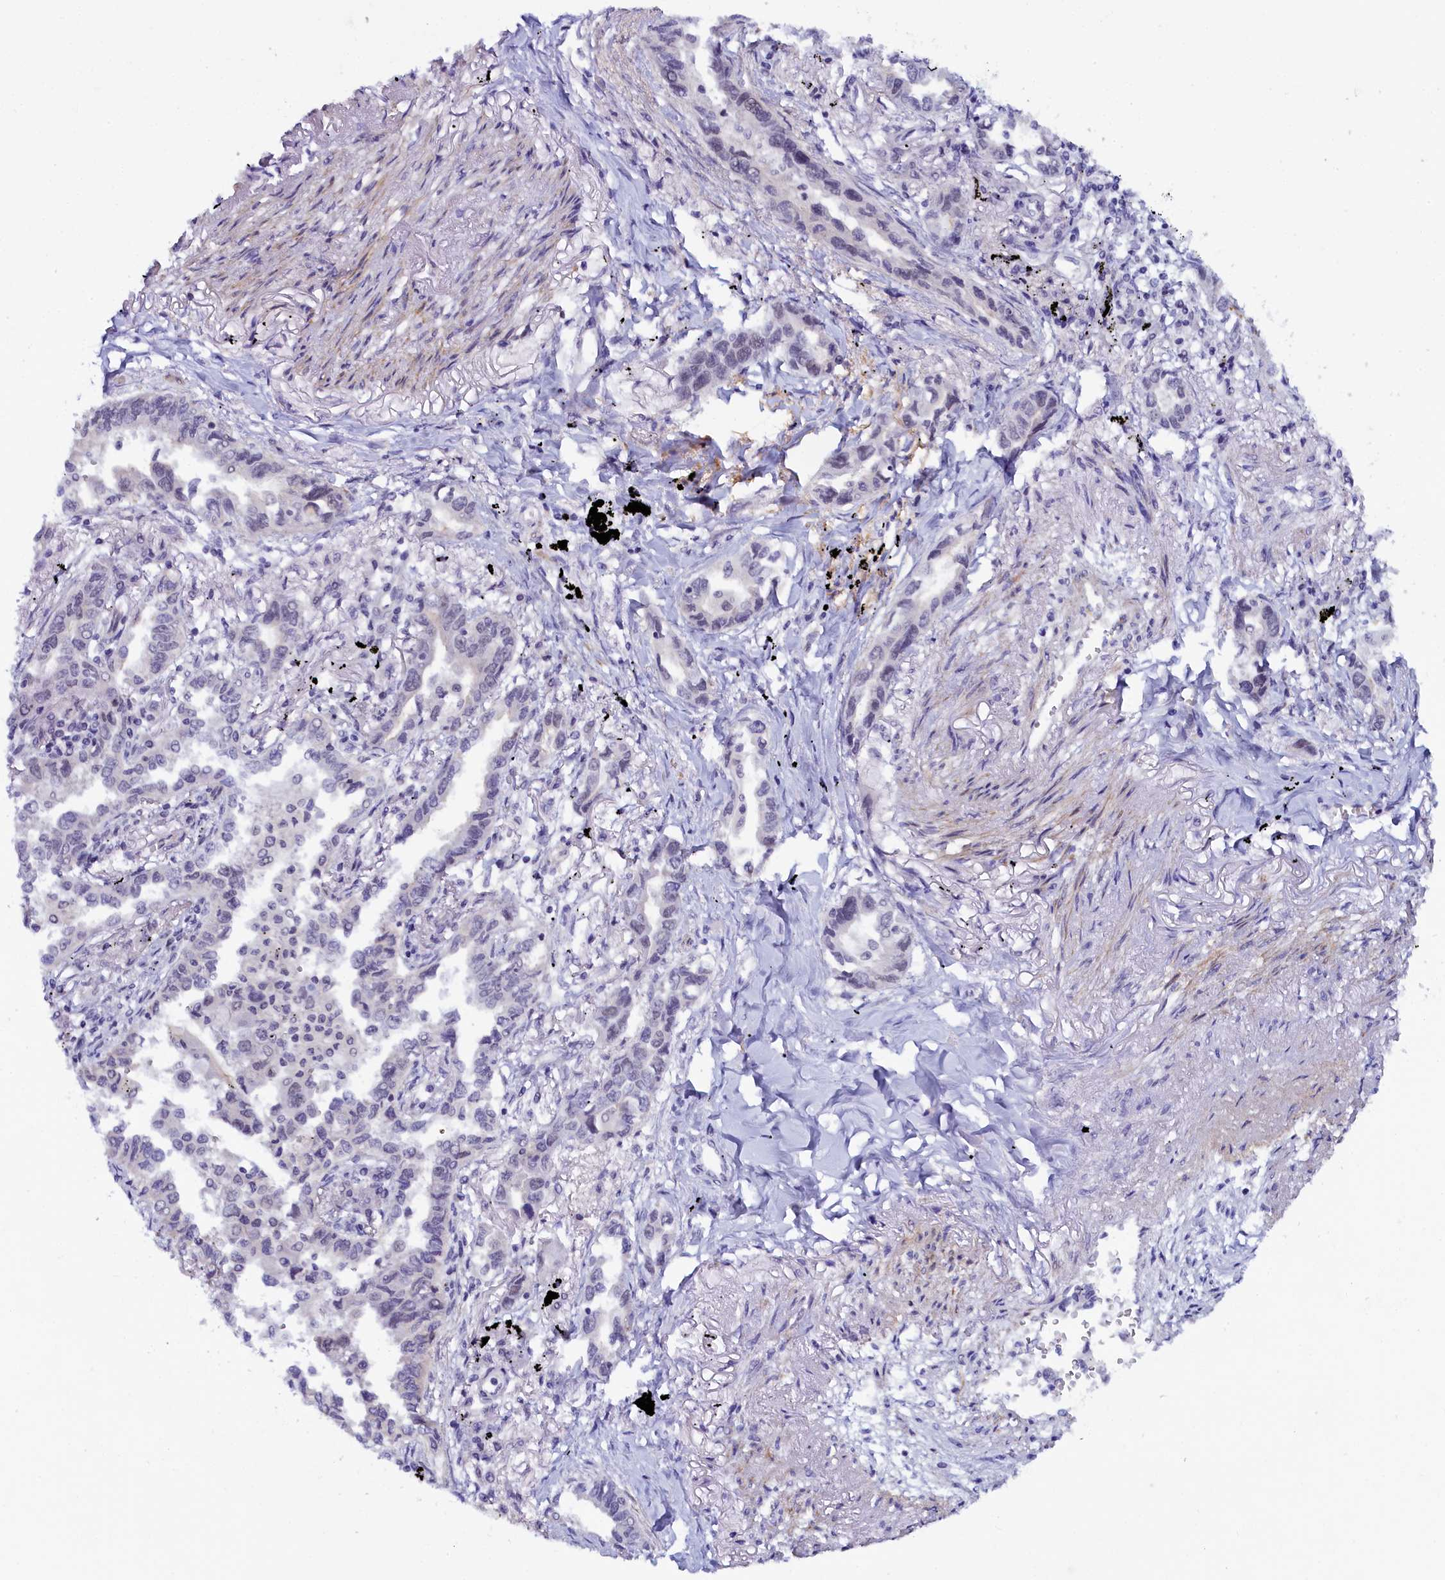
{"staining": {"intensity": "negative", "quantity": "none", "location": "none"}, "tissue": "lung cancer", "cell_type": "Tumor cells", "image_type": "cancer", "snomed": [{"axis": "morphology", "description": "Adenocarcinoma, NOS"}, {"axis": "topography", "description": "Lung"}], "caption": "The IHC histopathology image has no significant expression in tumor cells of lung cancer tissue.", "gene": "INTS14", "patient": {"sex": "male", "age": 67}}